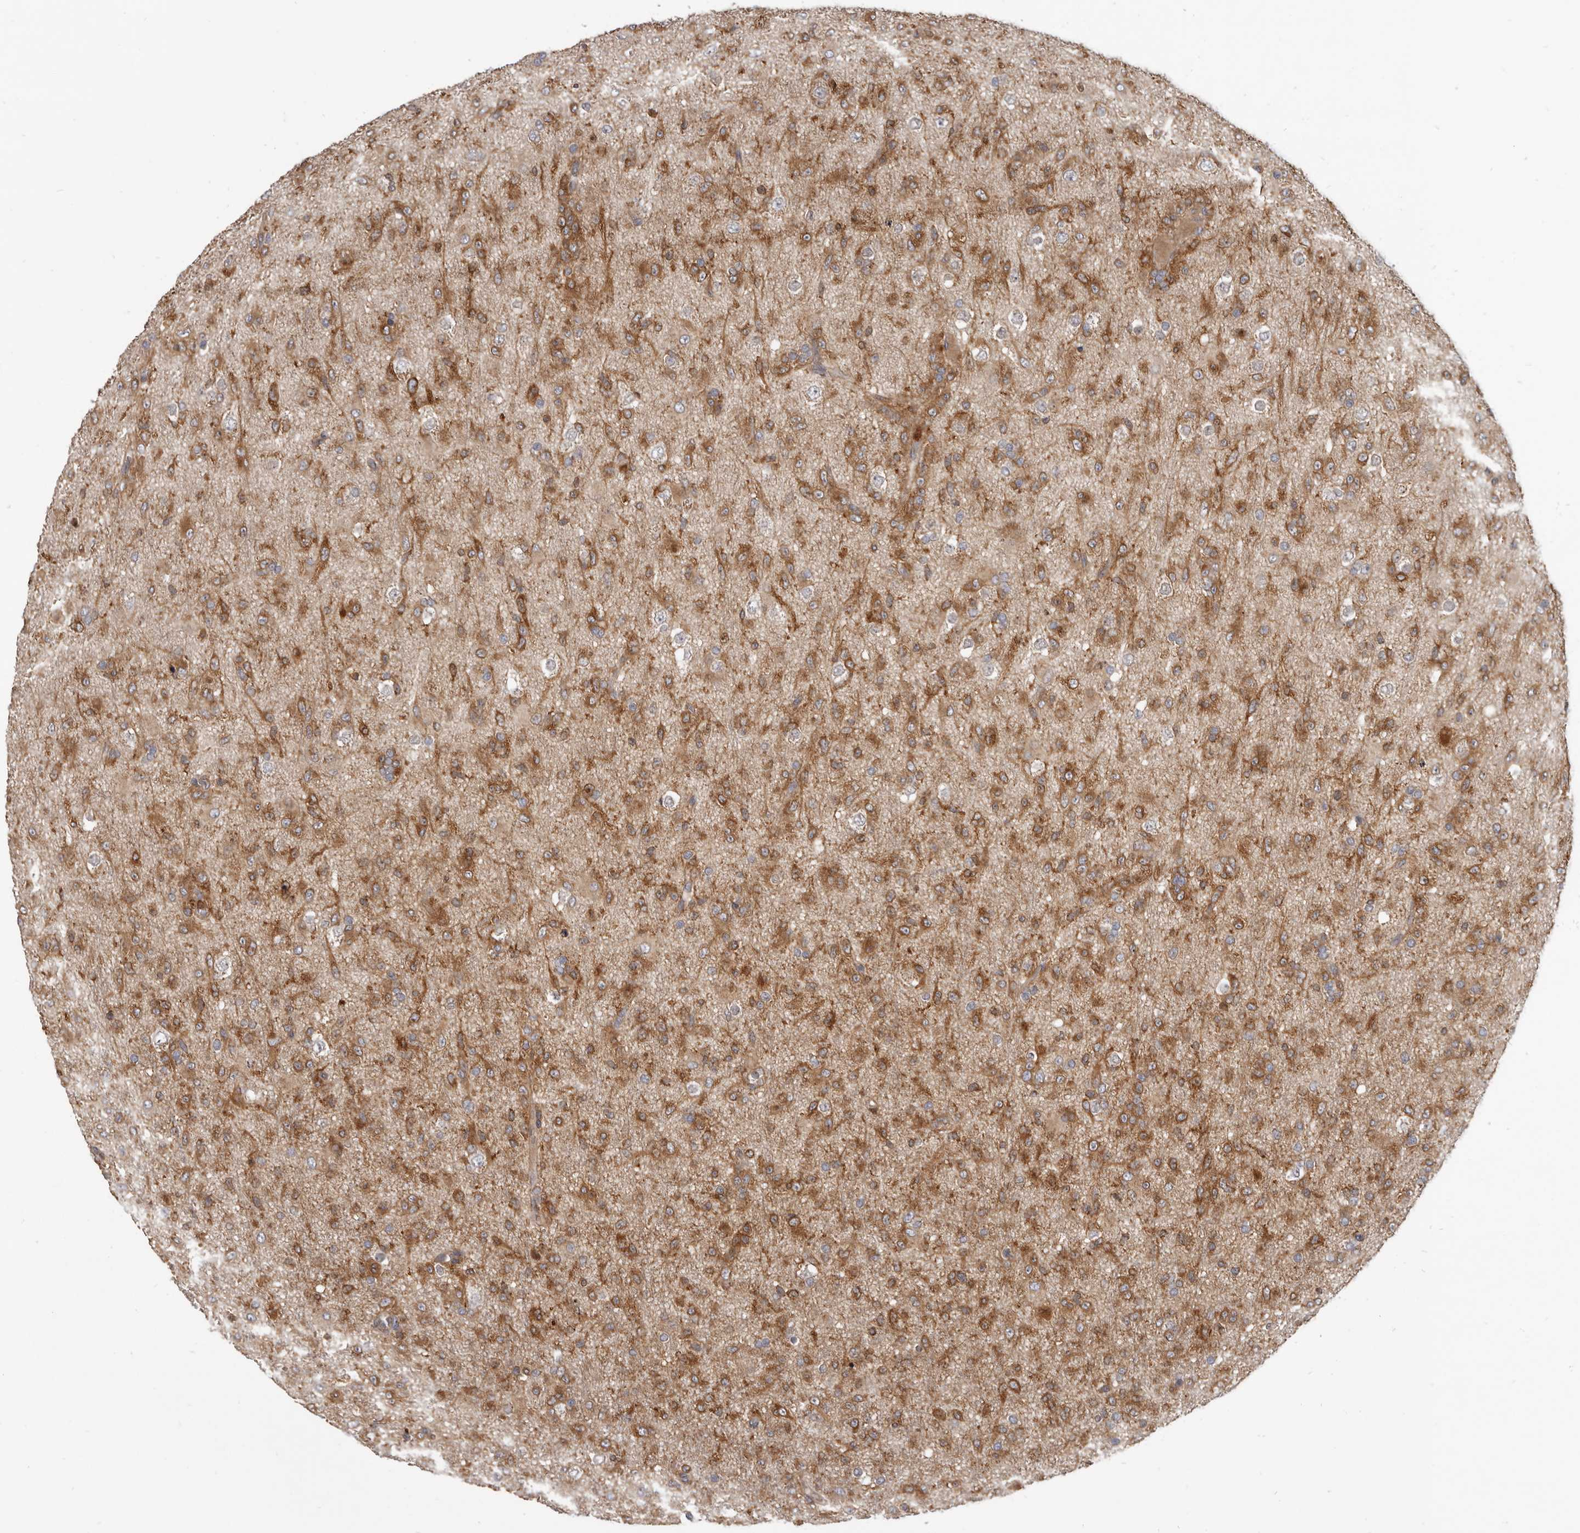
{"staining": {"intensity": "moderate", "quantity": ">75%", "location": "cytoplasmic/membranous"}, "tissue": "glioma", "cell_type": "Tumor cells", "image_type": "cancer", "snomed": [{"axis": "morphology", "description": "Glioma, malignant, Low grade"}, {"axis": "topography", "description": "Brain"}], "caption": "IHC histopathology image of human malignant glioma (low-grade) stained for a protein (brown), which shows medium levels of moderate cytoplasmic/membranous expression in approximately >75% of tumor cells.", "gene": "CBL", "patient": {"sex": "male", "age": 65}}